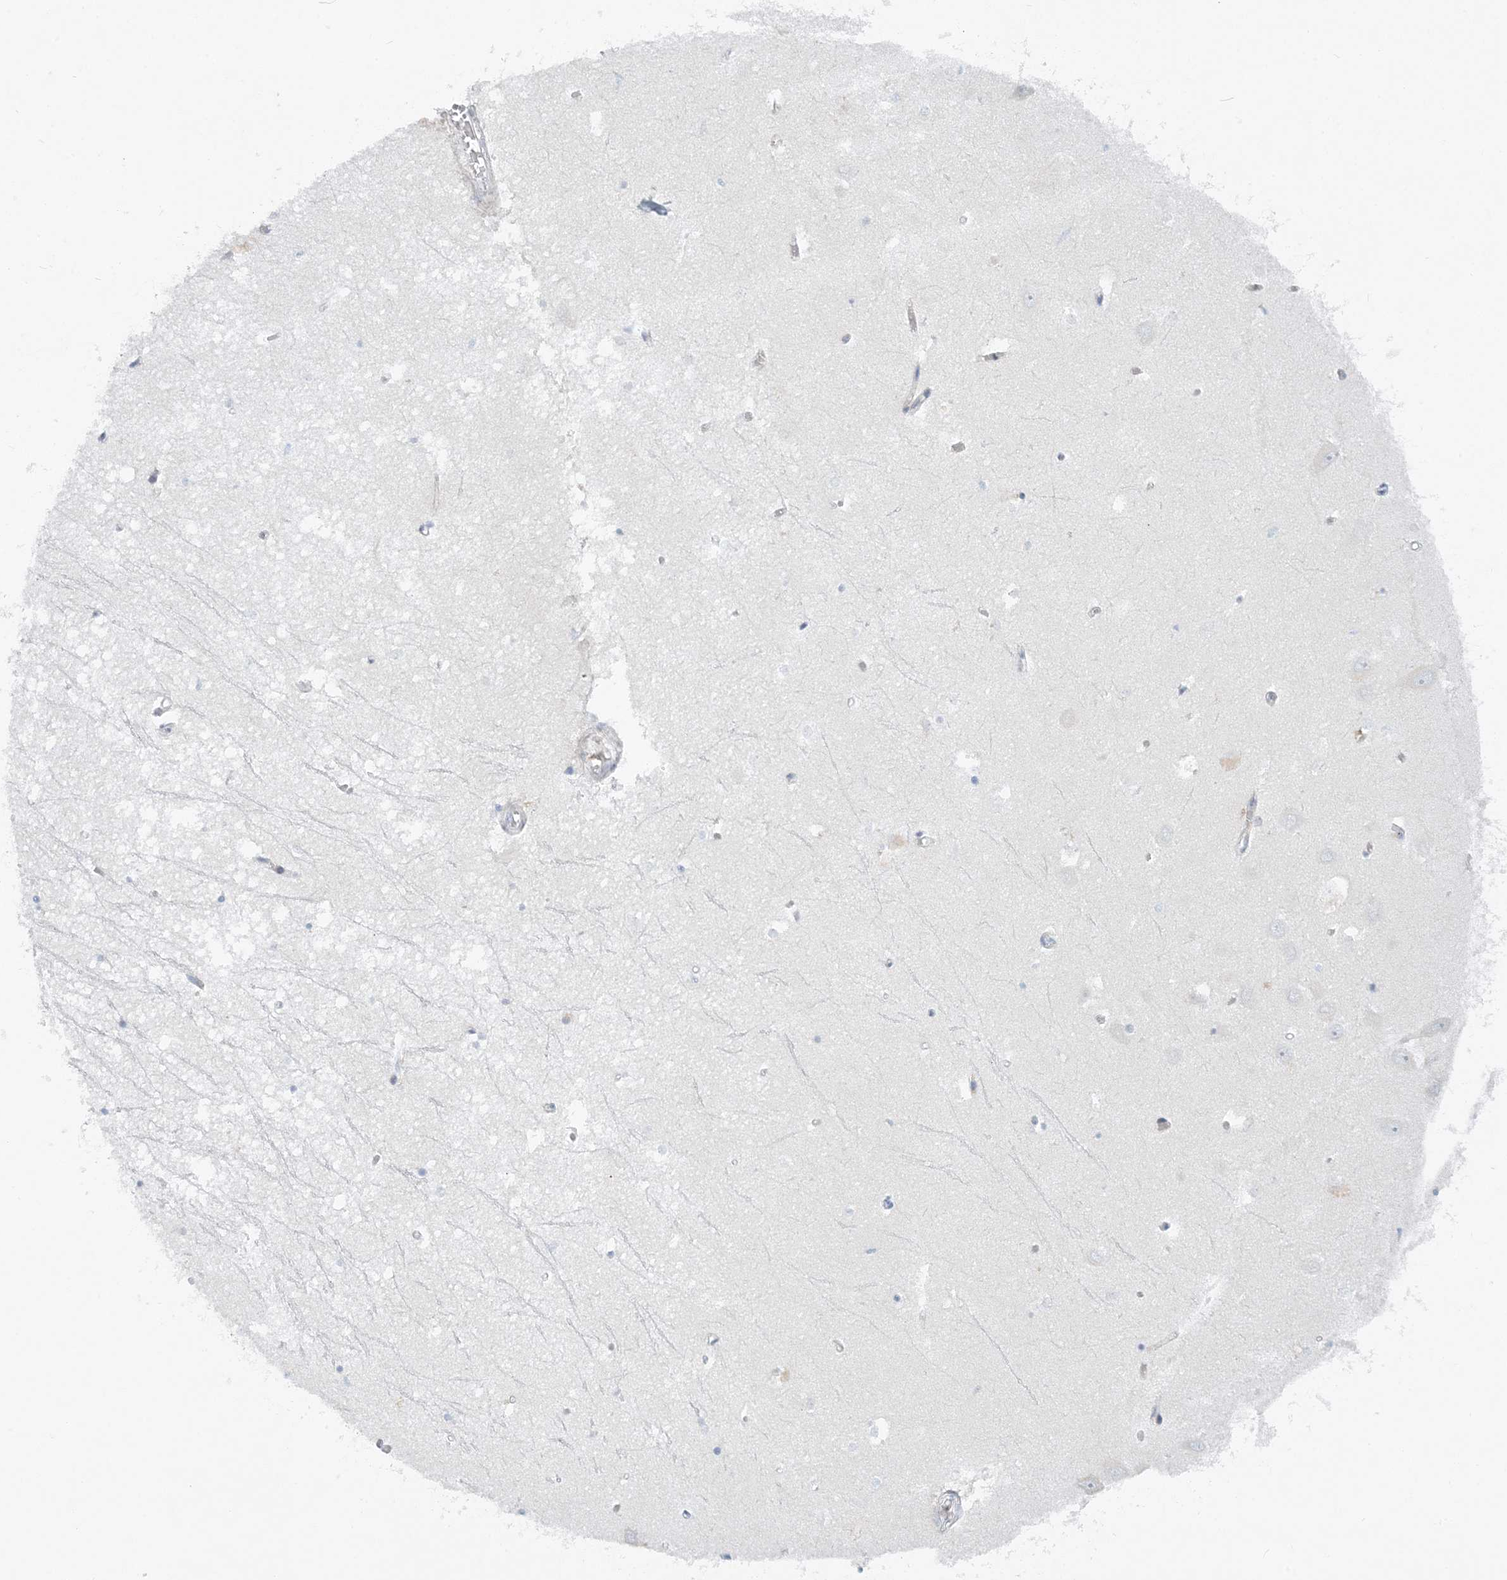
{"staining": {"intensity": "negative", "quantity": "none", "location": "none"}, "tissue": "hippocampus", "cell_type": "Glial cells", "image_type": "normal", "snomed": [{"axis": "morphology", "description": "Normal tissue, NOS"}, {"axis": "topography", "description": "Hippocampus"}], "caption": "The histopathology image exhibits no significant positivity in glial cells of hippocampus. Brightfield microscopy of immunohistochemistry stained with DAB (3,3'-diaminobenzidine) (brown) and hematoxylin (blue), captured at high magnification.", "gene": "NAA11", "patient": {"sex": "male", "age": 70}}